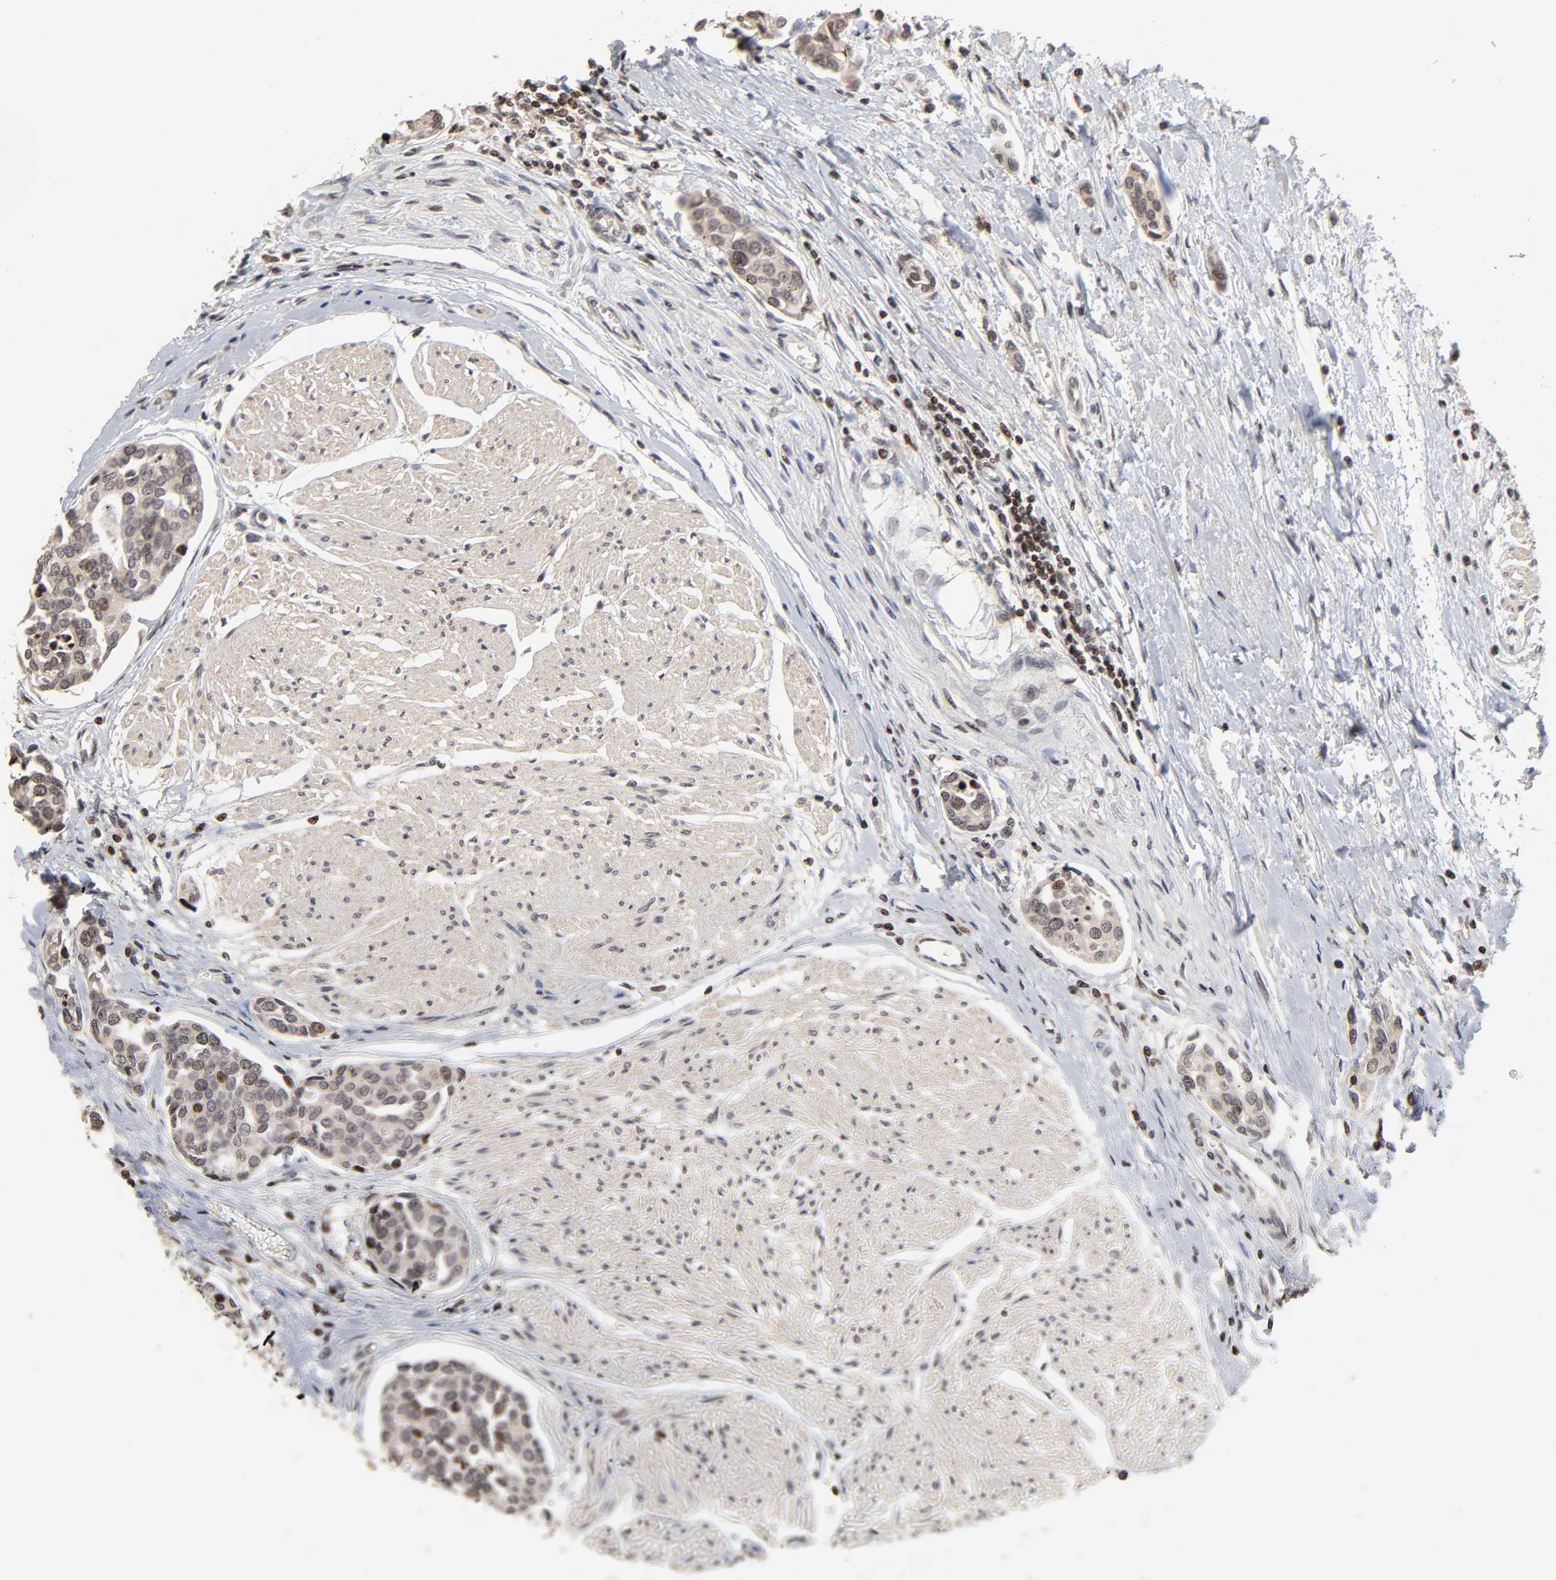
{"staining": {"intensity": "moderate", "quantity": "<25%", "location": "nuclear"}, "tissue": "urothelial cancer", "cell_type": "Tumor cells", "image_type": "cancer", "snomed": [{"axis": "morphology", "description": "Urothelial carcinoma, High grade"}, {"axis": "topography", "description": "Urinary bladder"}], "caption": "About <25% of tumor cells in human urothelial carcinoma (high-grade) show moderate nuclear protein expression as visualized by brown immunohistochemical staining.", "gene": "ZNF473", "patient": {"sex": "male", "age": 78}}